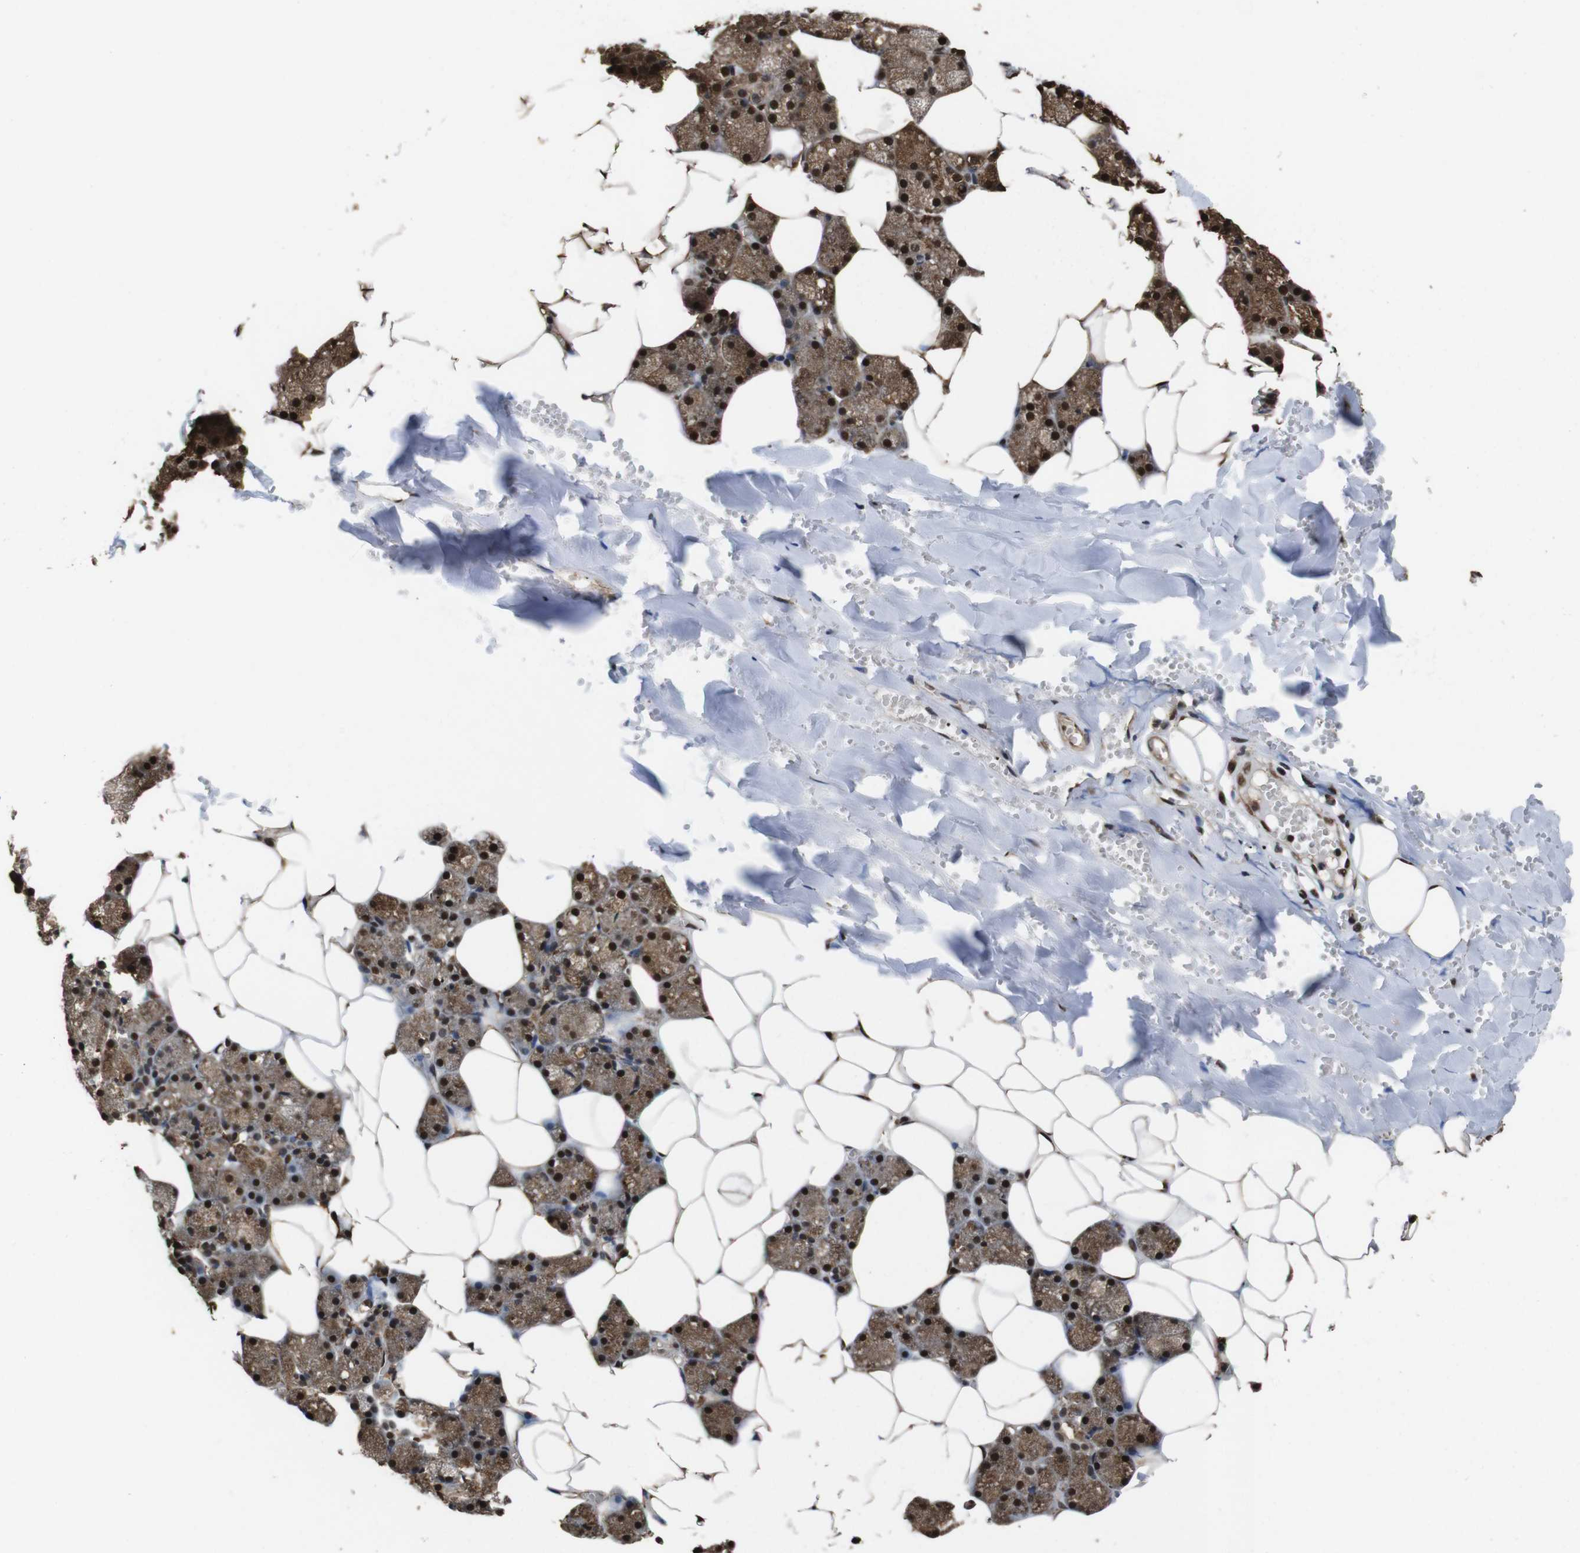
{"staining": {"intensity": "moderate", "quantity": ">75%", "location": "cytoplasmic/membranous,nuclear"}, "tissue": "salivary gland", "cell_type": "Glandular cells", "image_type": "normal", "snomed": [{"axis": "morphology", "description": "Normal tissue, NOS"}, {"axis": "topography", "description": "Salivary gland"}], "caption": "Protein analysis of normal salivary gland demonstrates moderate cytoplasmic/membranous,nuclear staining in approximately >75% of glandular cells. (DAB (3,3'-diaminobenzidine) = brown stain, brightfield microscopy at high magnification).", "gene": "VCP", "patient": {"sex": "male", "age": 62}}